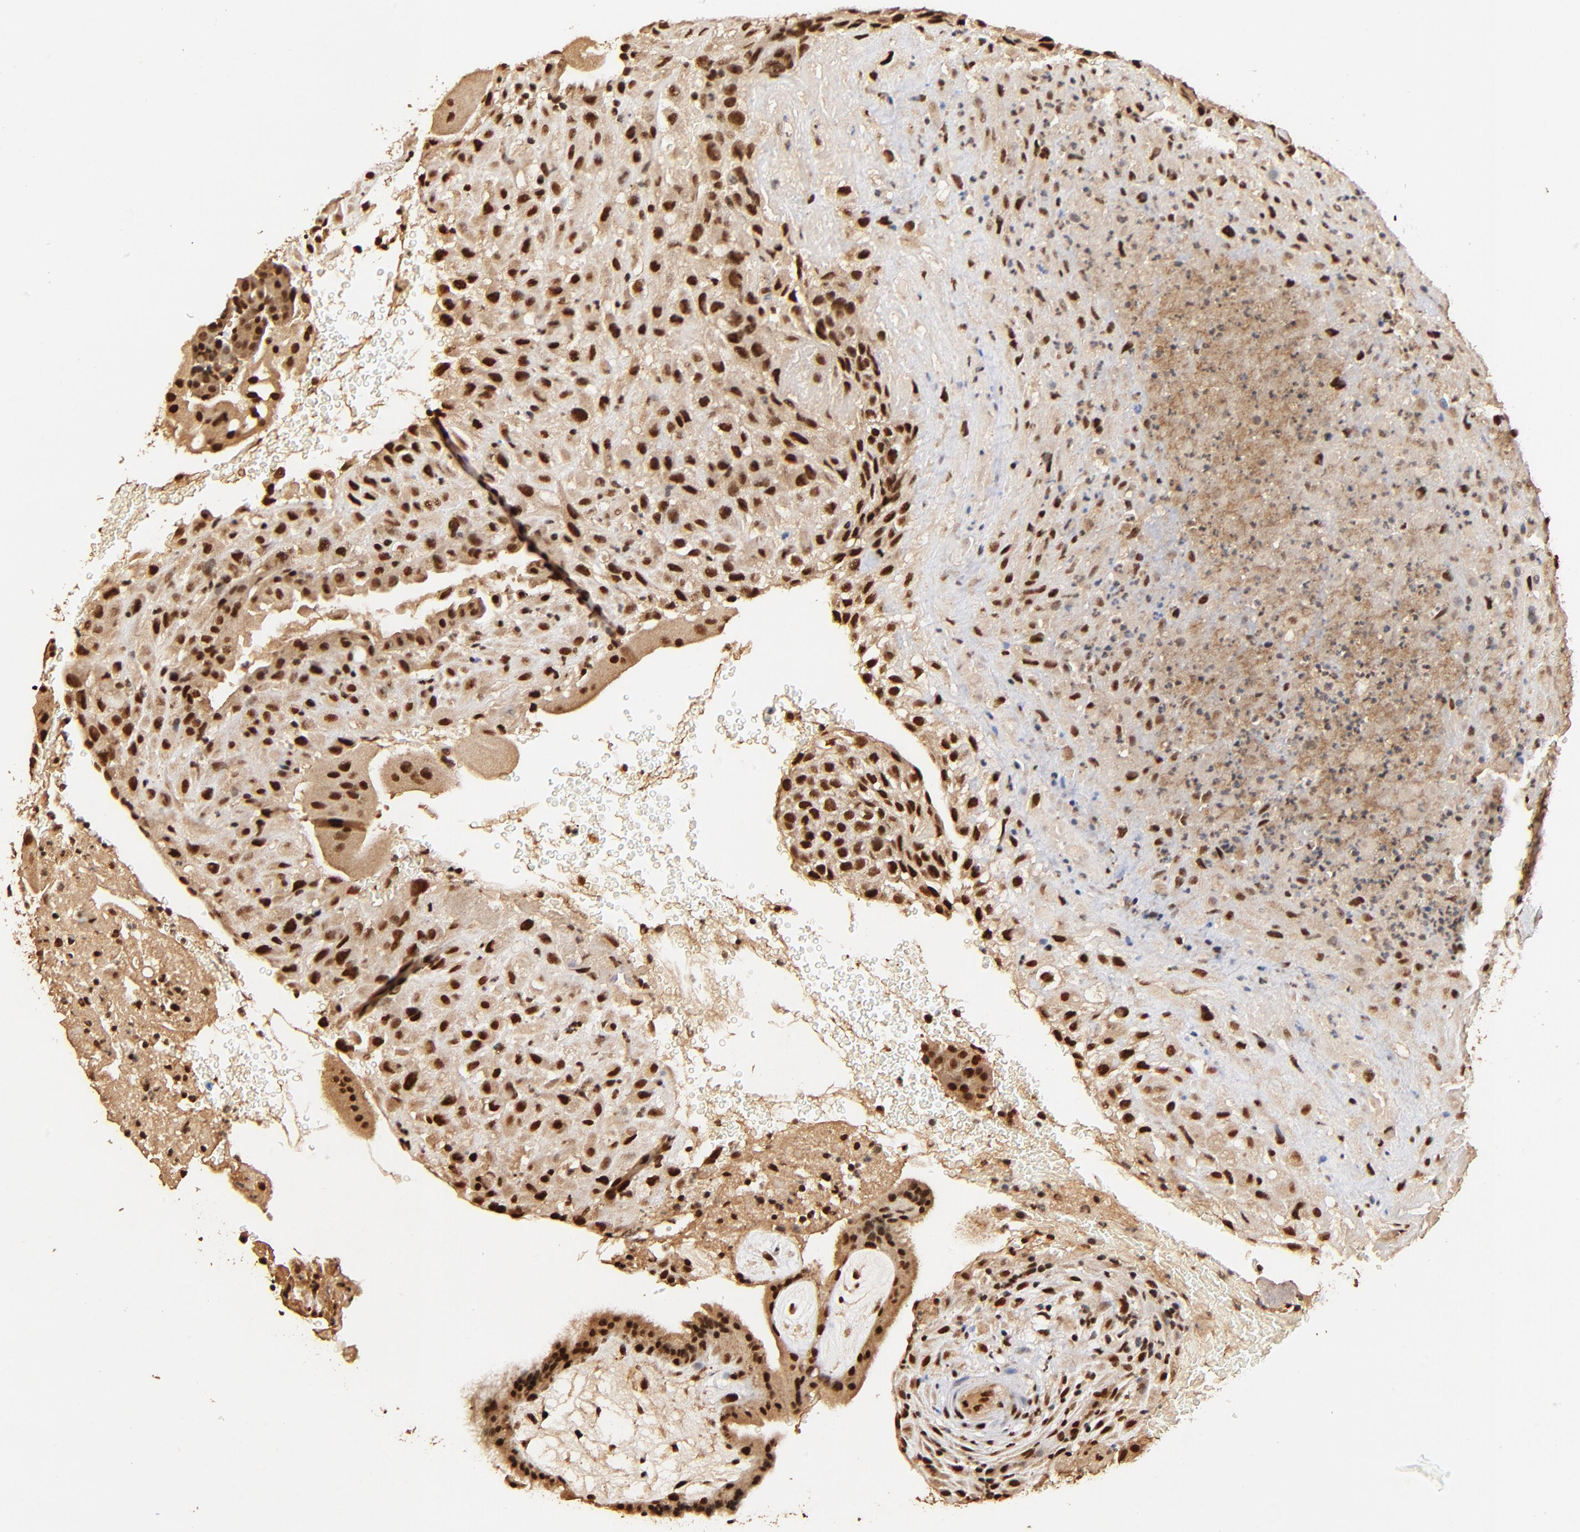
{"staining": {"intensity": "strong", "quantity": ">75%", "location": "cytoplasmic/membranous,nuclear"}, "tissue": "placenta", "cell_type": "Decidual cells", "image_type": "normal", "snomed": [{"axis": "morphology", "description": "Normal tissue, NOS"}, {"axis": "topography", "description": "Placenta"}], "caption": "Decidual cells display strong cytoplasmic/membranous,nuclear expression in approximately >75% of cells in normal placenta. (Brightfield microscopy of DAB IHC at high magnification).", "gene": "MED12", "patient": {"sex": "female", "age": 19}}